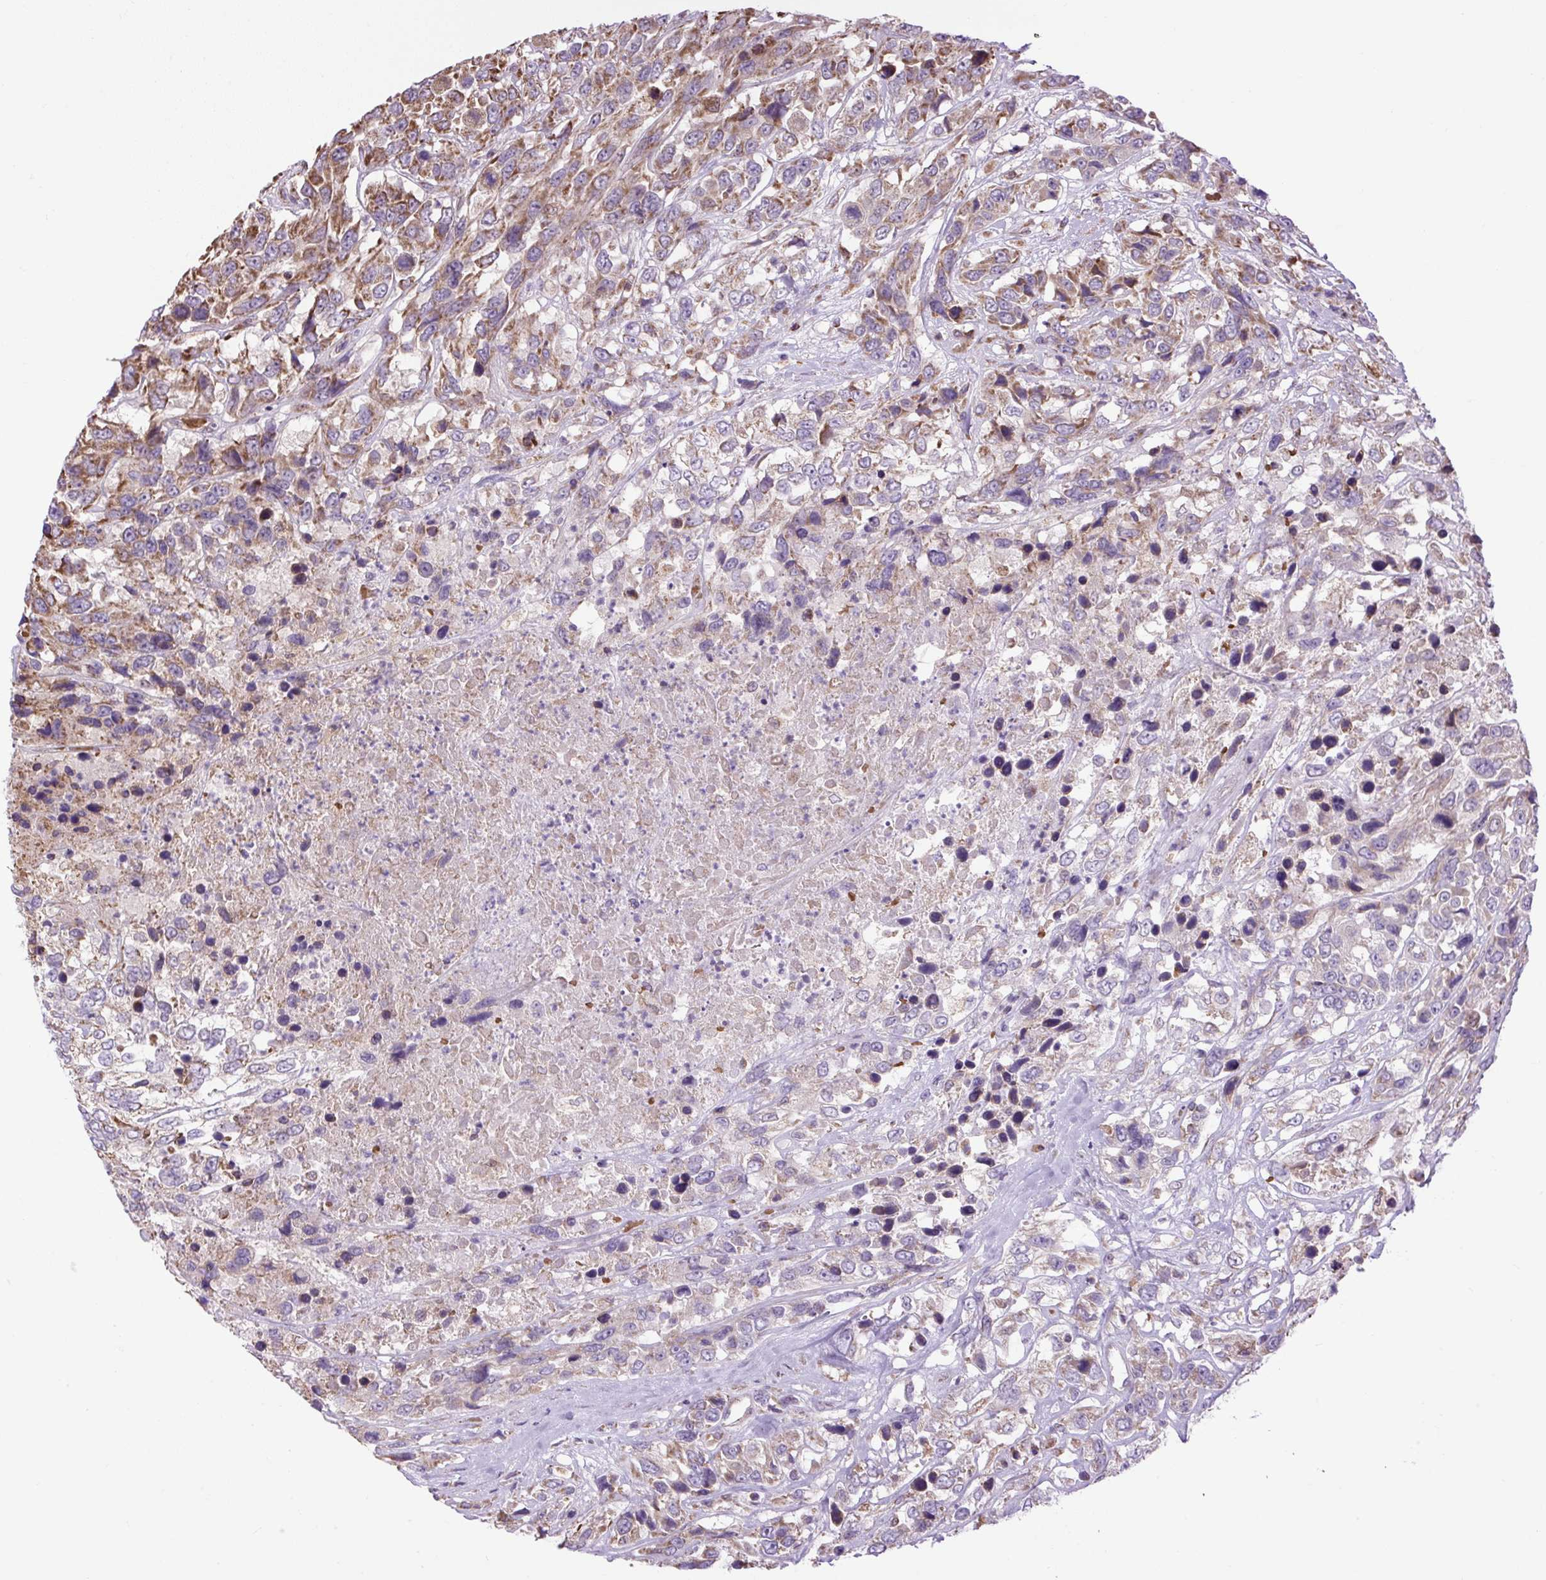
{"staining": {"intensity": "moderate", "quantity": "25%-75%", "location": "cytoplasmic/membranous"}, "tissue": "urothelial cancer", "cell_type": "Tumor cells", "image_type": "cancer", "snomed": [{"axis": "morphology", "description": "Urothelial carcinoma, High grade"}, {"axis": "topography", "description": "Urinary bladder"}], "caption": "This is an image of immunohistochemistry (IHC) staining of urothelial cancer, which shows moderate positivity in the cytoplasmic/membranous of tumor cells.", "gene": "PLCG1", "patient": {"sex": "female", "age": 70}}